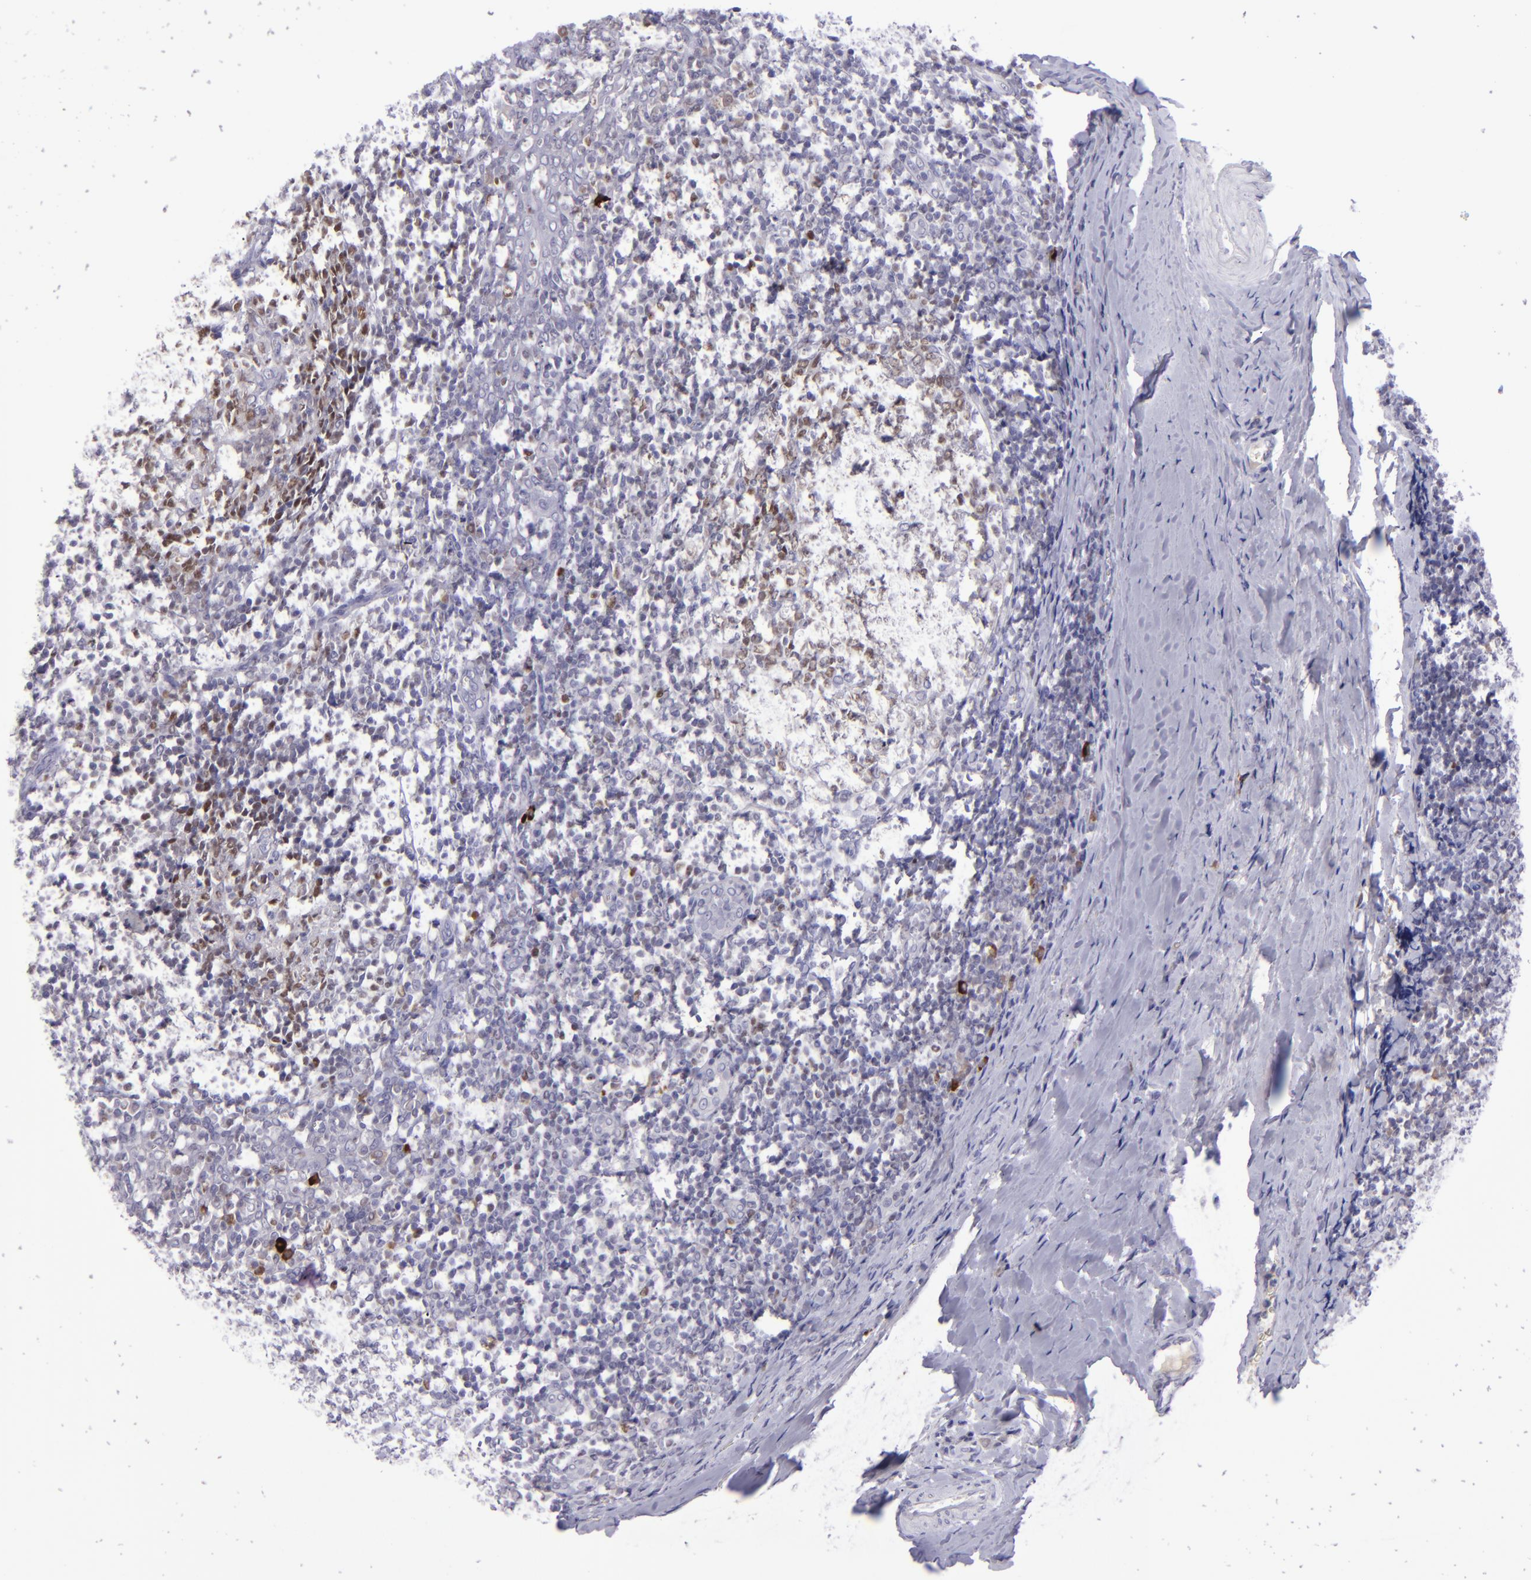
{"staining": {"intensity": "strong", "quantity": "25%-75%", "location": "nuclear"}, "tissue": "tonsil", "cell_type": "Germinal center cells", "image_type": "normal", "snomed": [{"axis": "morphology", "description": "Normal tissue, NOS"}, {"axis": "topography", "description": "Tonsil"}], "caption": "The photomicrograph shows immunohistochemical staining of unremarkable tonsil. There is strong nuclear expression is appreciated in about 25%-75% of germinal center cells. Nuclei are stained in blue.", "gene": "POU2F2", "patient": {"sex": "male", "age": 31}}